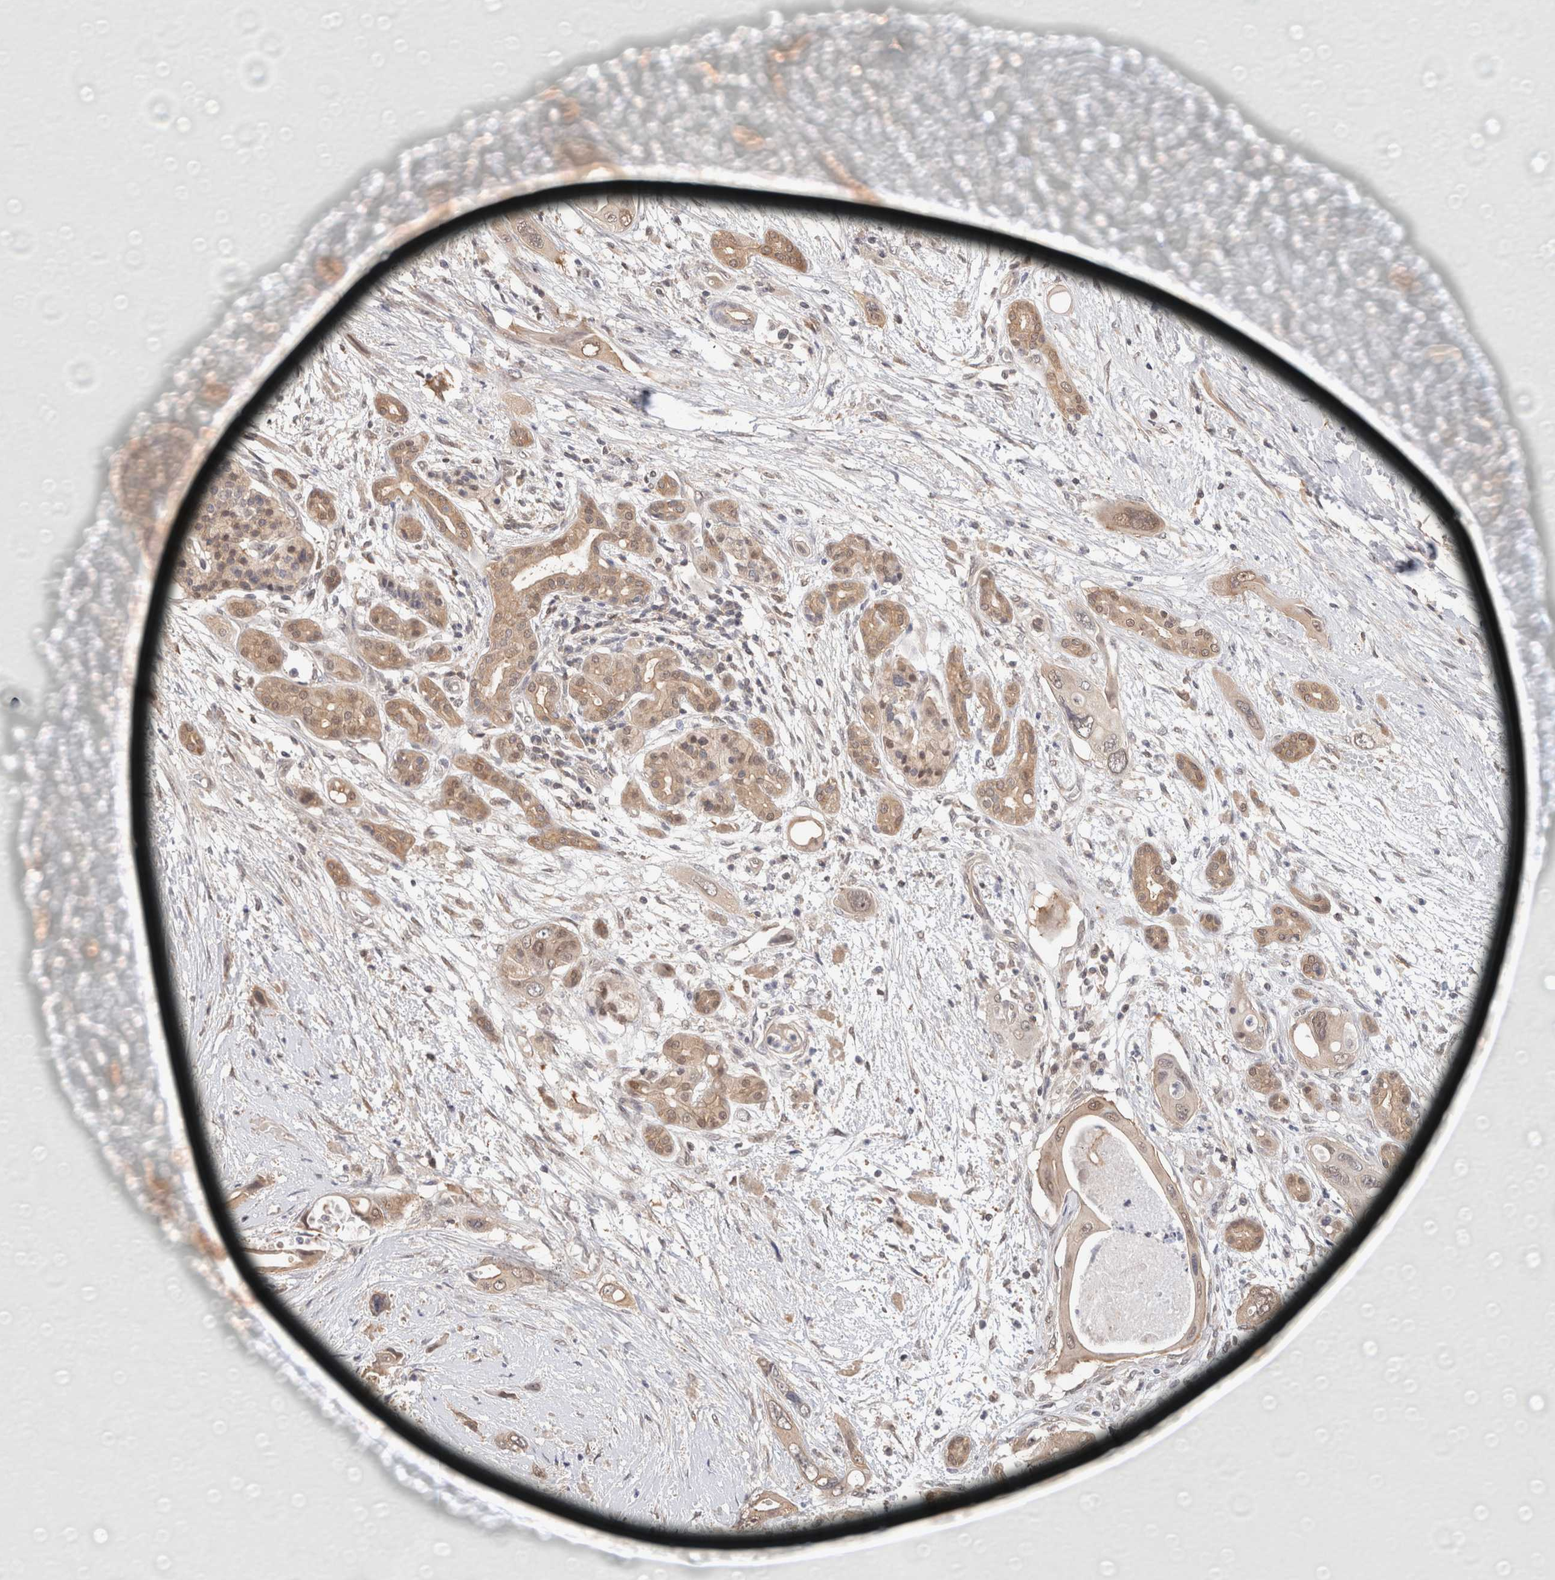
{"staining": {"intensity": "moderate", "quantity": ">75%", "location": "cytoplasmic/membranous,nuclear"}, "tissue": "pancreatic cancer", "cell_type": "Tumor cells", "image_type": "cancer", "snomed": [{"axis": "morphology", "description": "Adenocarcinoma, NOS"}, {"axis": "topography", "description": "Pancreas"}], "caption": "The histopathology image shows immunohistochemical staining of adenocarcinoma (pancreatic). There is moderate cytoplasmic/membranous and nuclear staining is present in about >75% of tumor cells. Immunohistochemistry stains the protein of interest in brown and the nuclei are stained blue.", "gene": "C17orf97", "patient": {"sex": "male", "age": 66}}